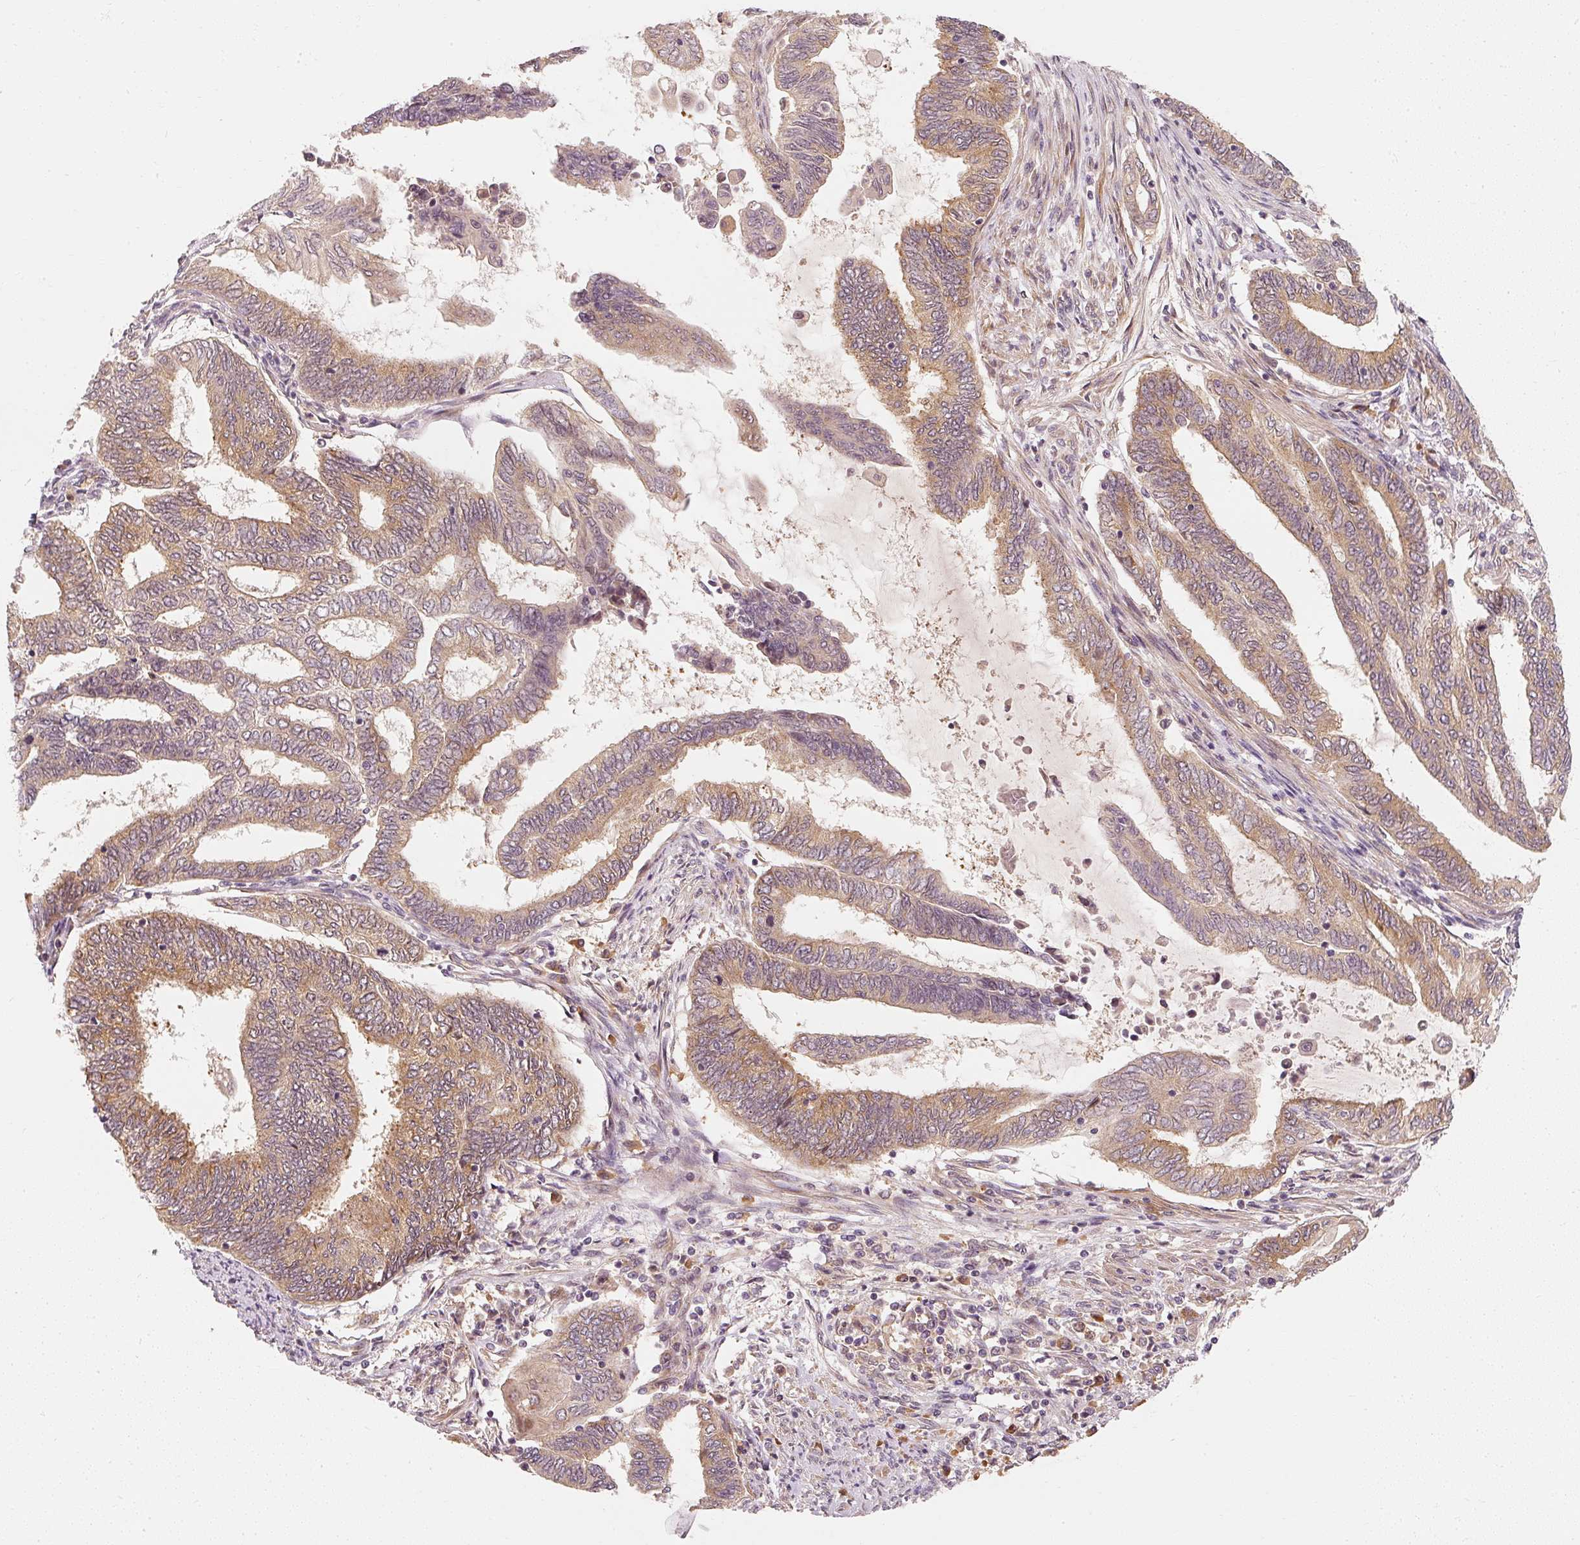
{"staining": {"intensity": "moderate", "quantity": "25%-75%", "location": "cytoplasmic/membranous"}, "tissue": "endometrial cancer", "cell_type": "Tumor cells", "image_type": "cancer", "snomed": [{"axis": "morphology", "description": "Adenocarcinoma, NOS"}, {"axis": "topography", "description": "Uterus"}, {"axis": "topography", "description": "Endometrium"}], "caption": "Human endometrial adenocarcinoma stained with a protein marker displays moderate staining in tumor cells.", "gene": "EEF1A2", "patient": {"sex": "female", "age": 70}}